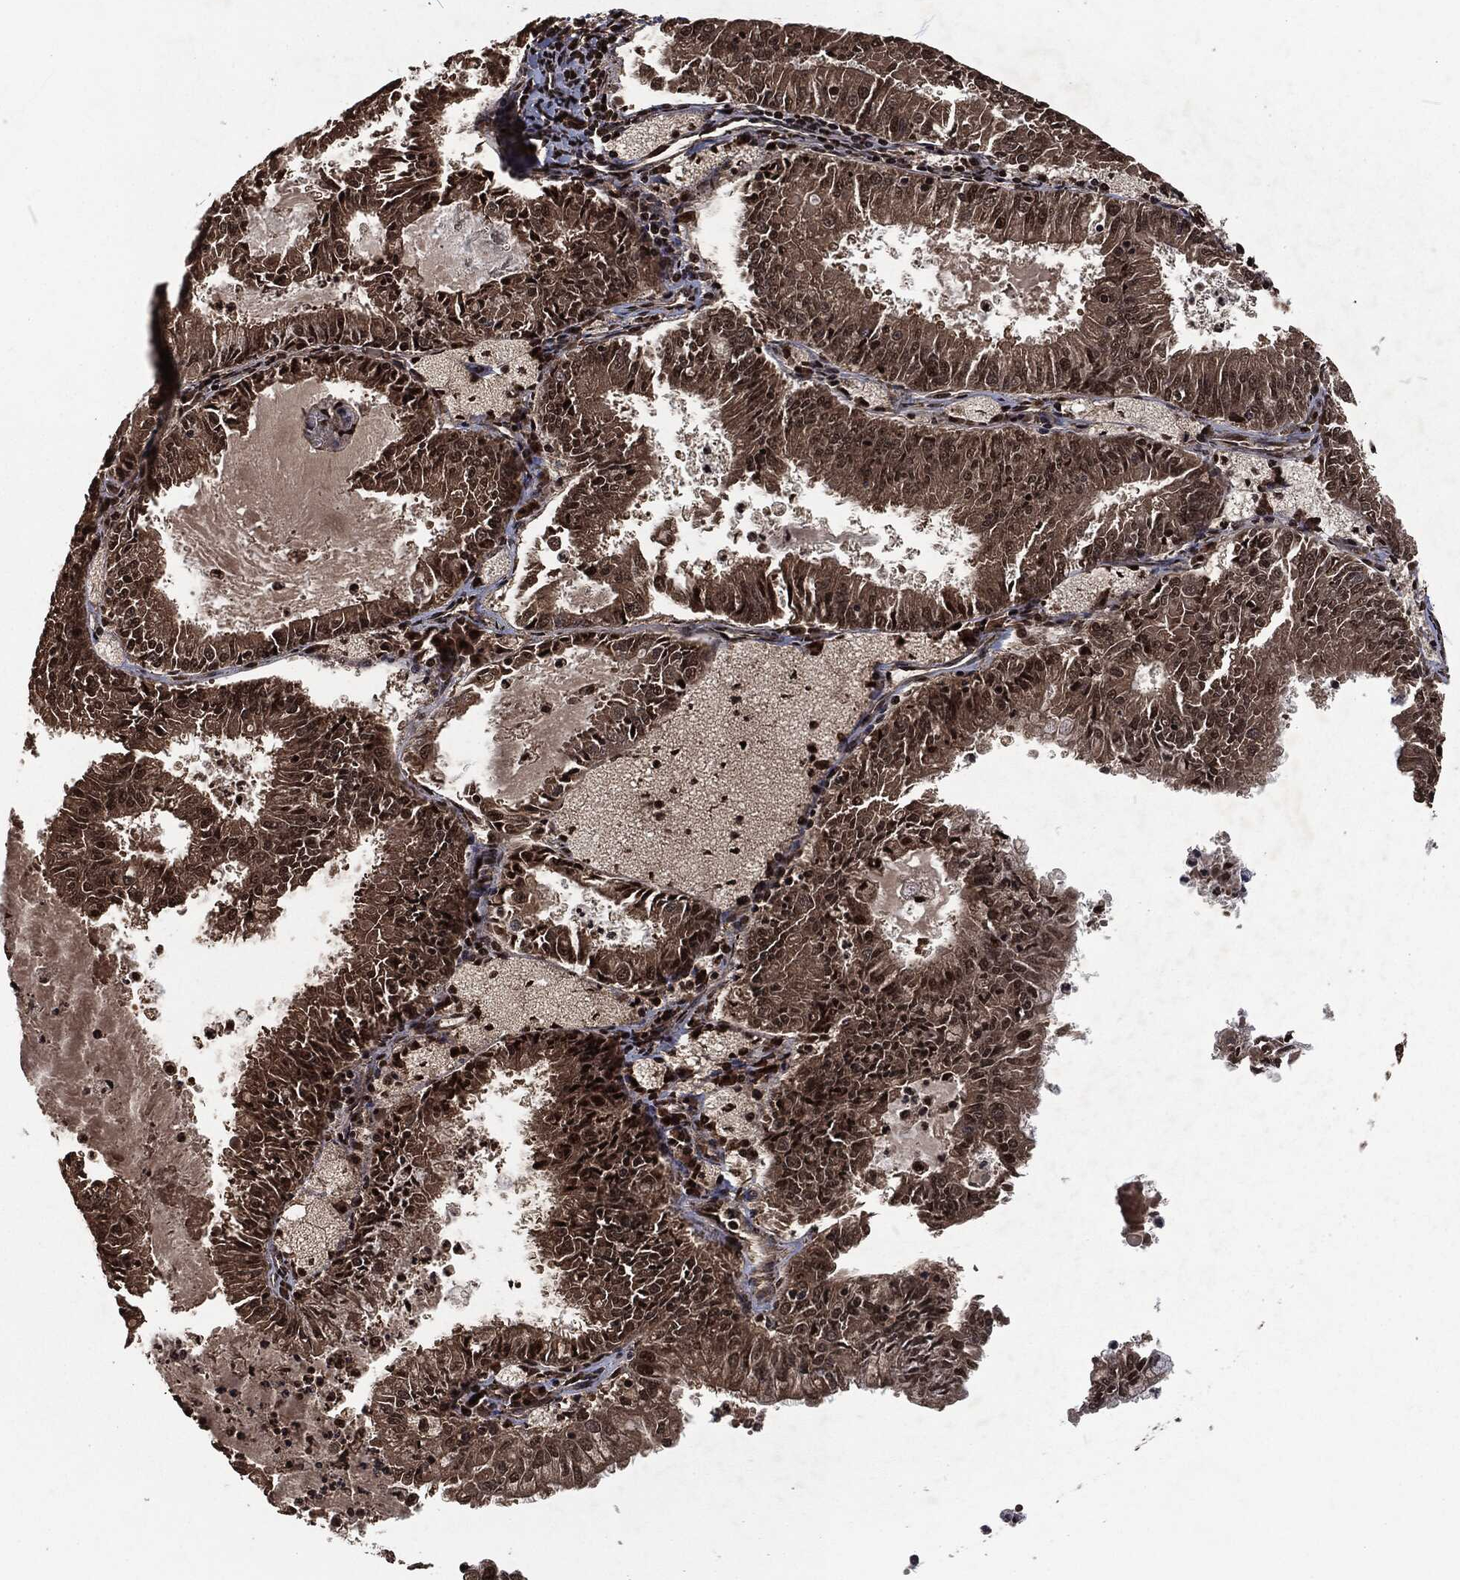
{"staining": {"intensity": "strong", "quantity": "25%-75%", "location": "nuclear"}, "tissue": "endometrial cancer", "cell_type": "Tumor cells", "image_type": "cancer", "snomed": [{"axis": "morphology", "description": "Adenocarcinoma, NOS"}, {"axis": "topography", "description": "Endometrium"}], "caption": "Endometrial cancer was stained to show a protein in brown. There is high levels of strong nuclear expression in about 25%-75% of tumor cells.", "gene": "SNAI1", "patient": {"sex": "female", "age": 57}}